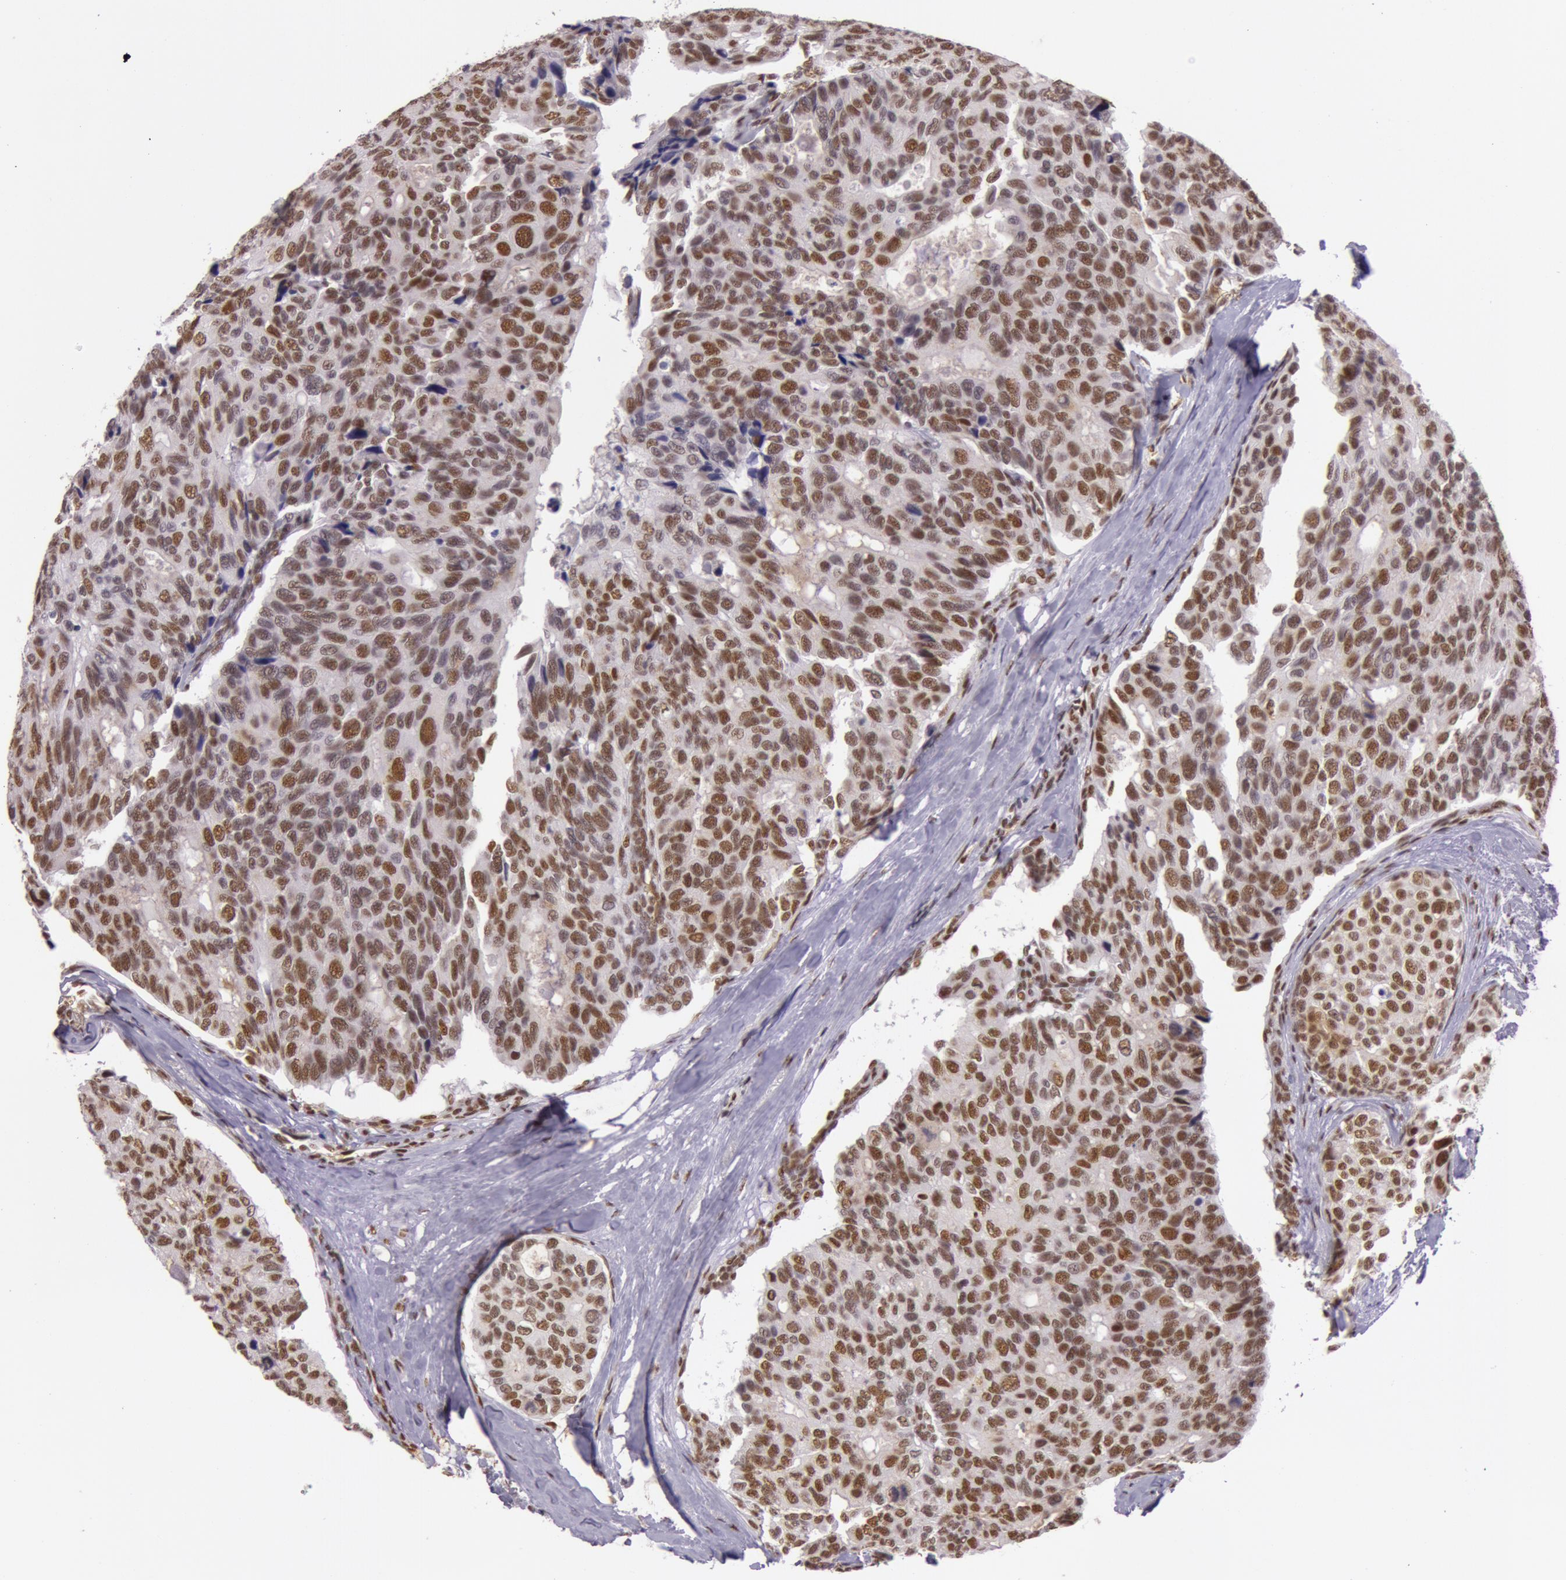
{"staining": {"intensity": "strong", "quantity": ">75%", "location": "nuclear"}, "tissue": "breast cancer", "cell_type": "Tumor cells", "image_type": "cancer", "snomed": [{"axis": "morphology", "description": "Duct carcinoma"}, {"axis": "topography", "description": "Breast"}], "caption": "There is high levels of strong nuclear expression in tumor cells of breast cancer, as demonstrated by immunohistochemical staining (brown color).", "gene": "NBN", "patient": {"sex": "female", "age": 69}}